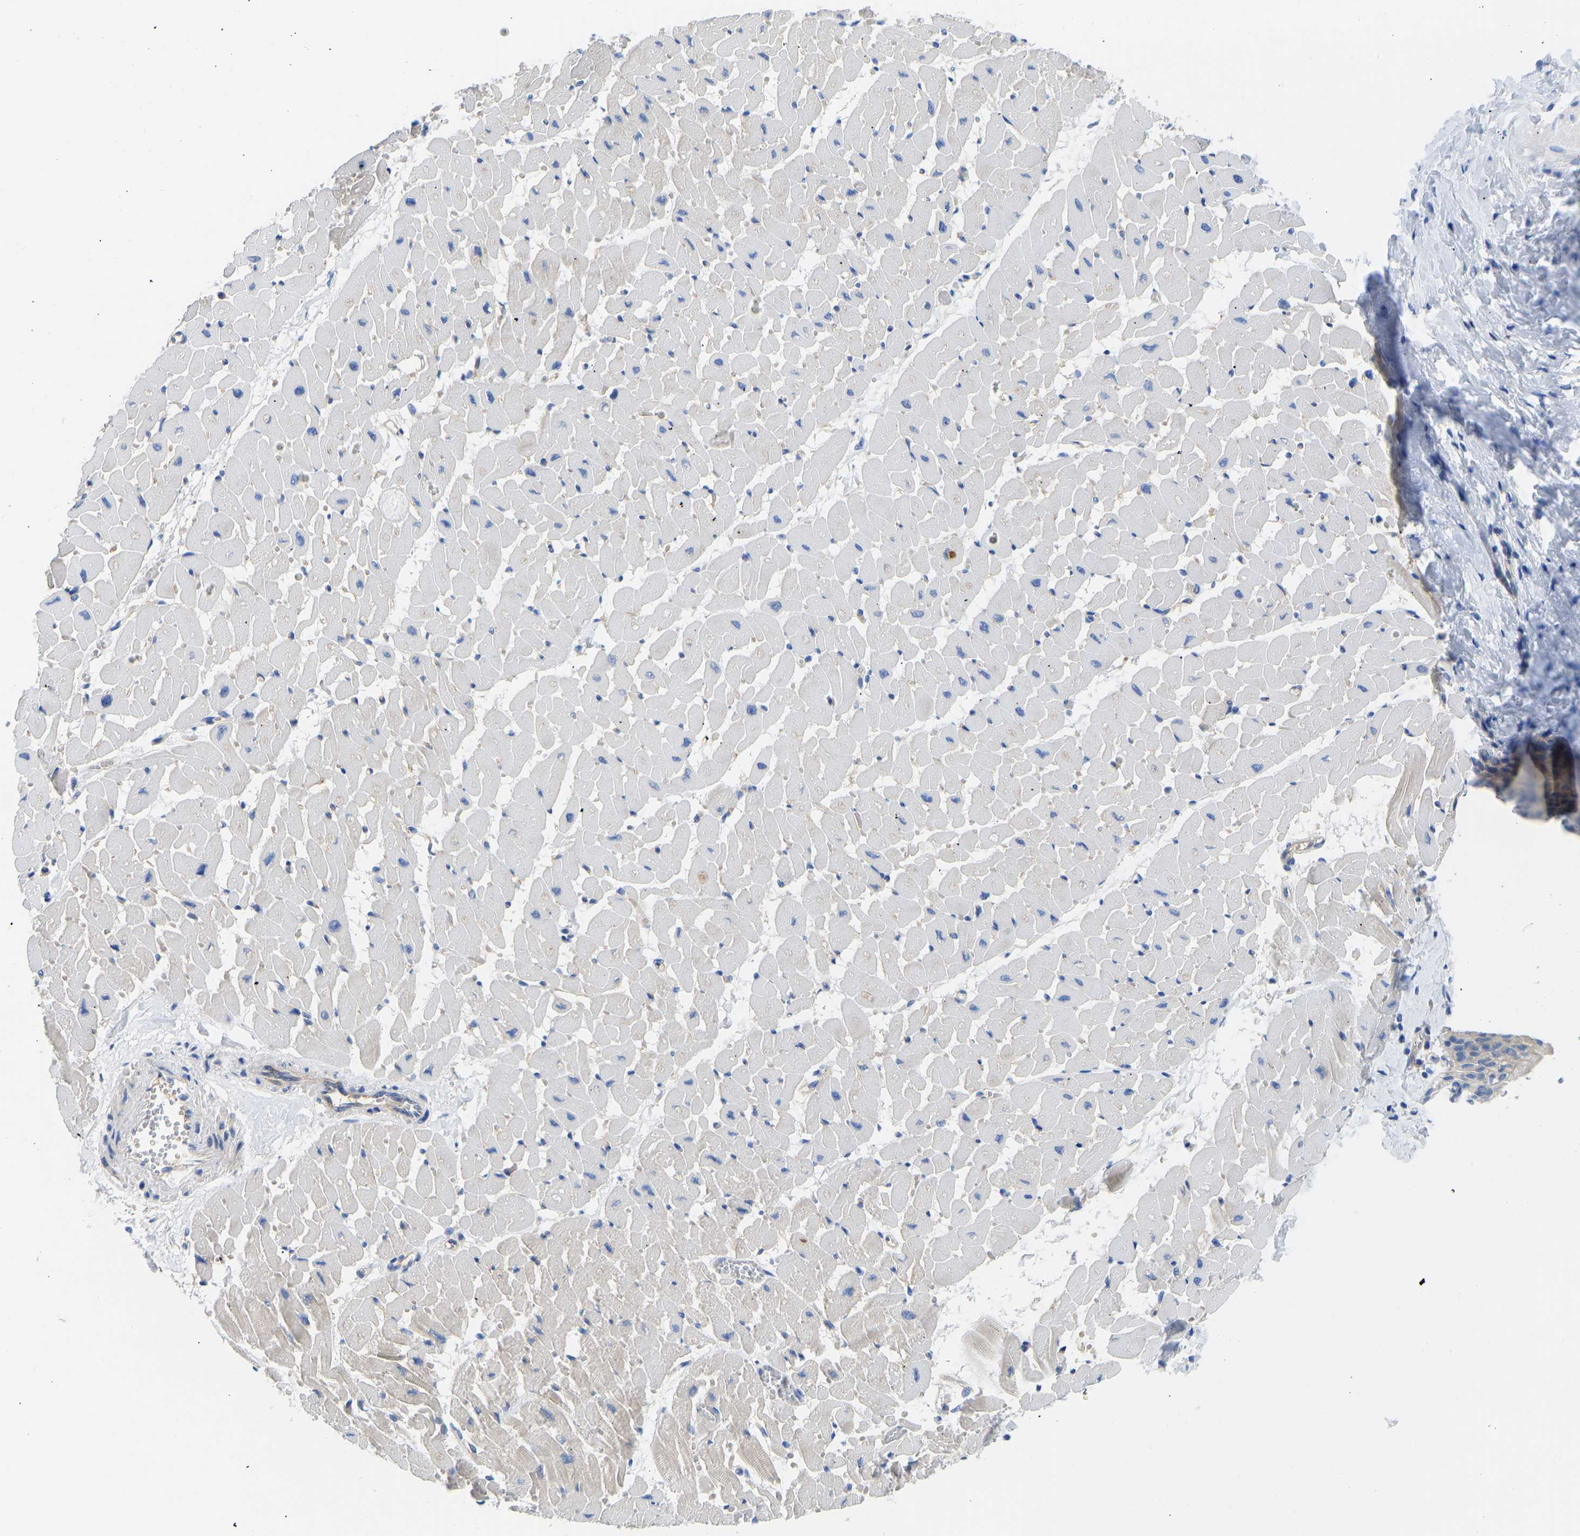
{"staining": {"intensity": "negative", "quantity": "none", "location": "none"}, "tissue": "heart muscle", "cell_type": "Cardiomyocytes", "image_type": "normal", "snomed": [{"axis": "morphology", "description": "Normal tissue, NOS"}, {"axis": "topography", "description": "Heart"}], "caption": "Immunohistochemistry (IHC) histopathology image of normal heart muscle: heart muscle stained with DAB (3,3'-diaminobenzidine) reveals no significant protein expression in cardiomyocytes.", "gene": "CHAD", "patient": {"sex": "female", "age": 19}}